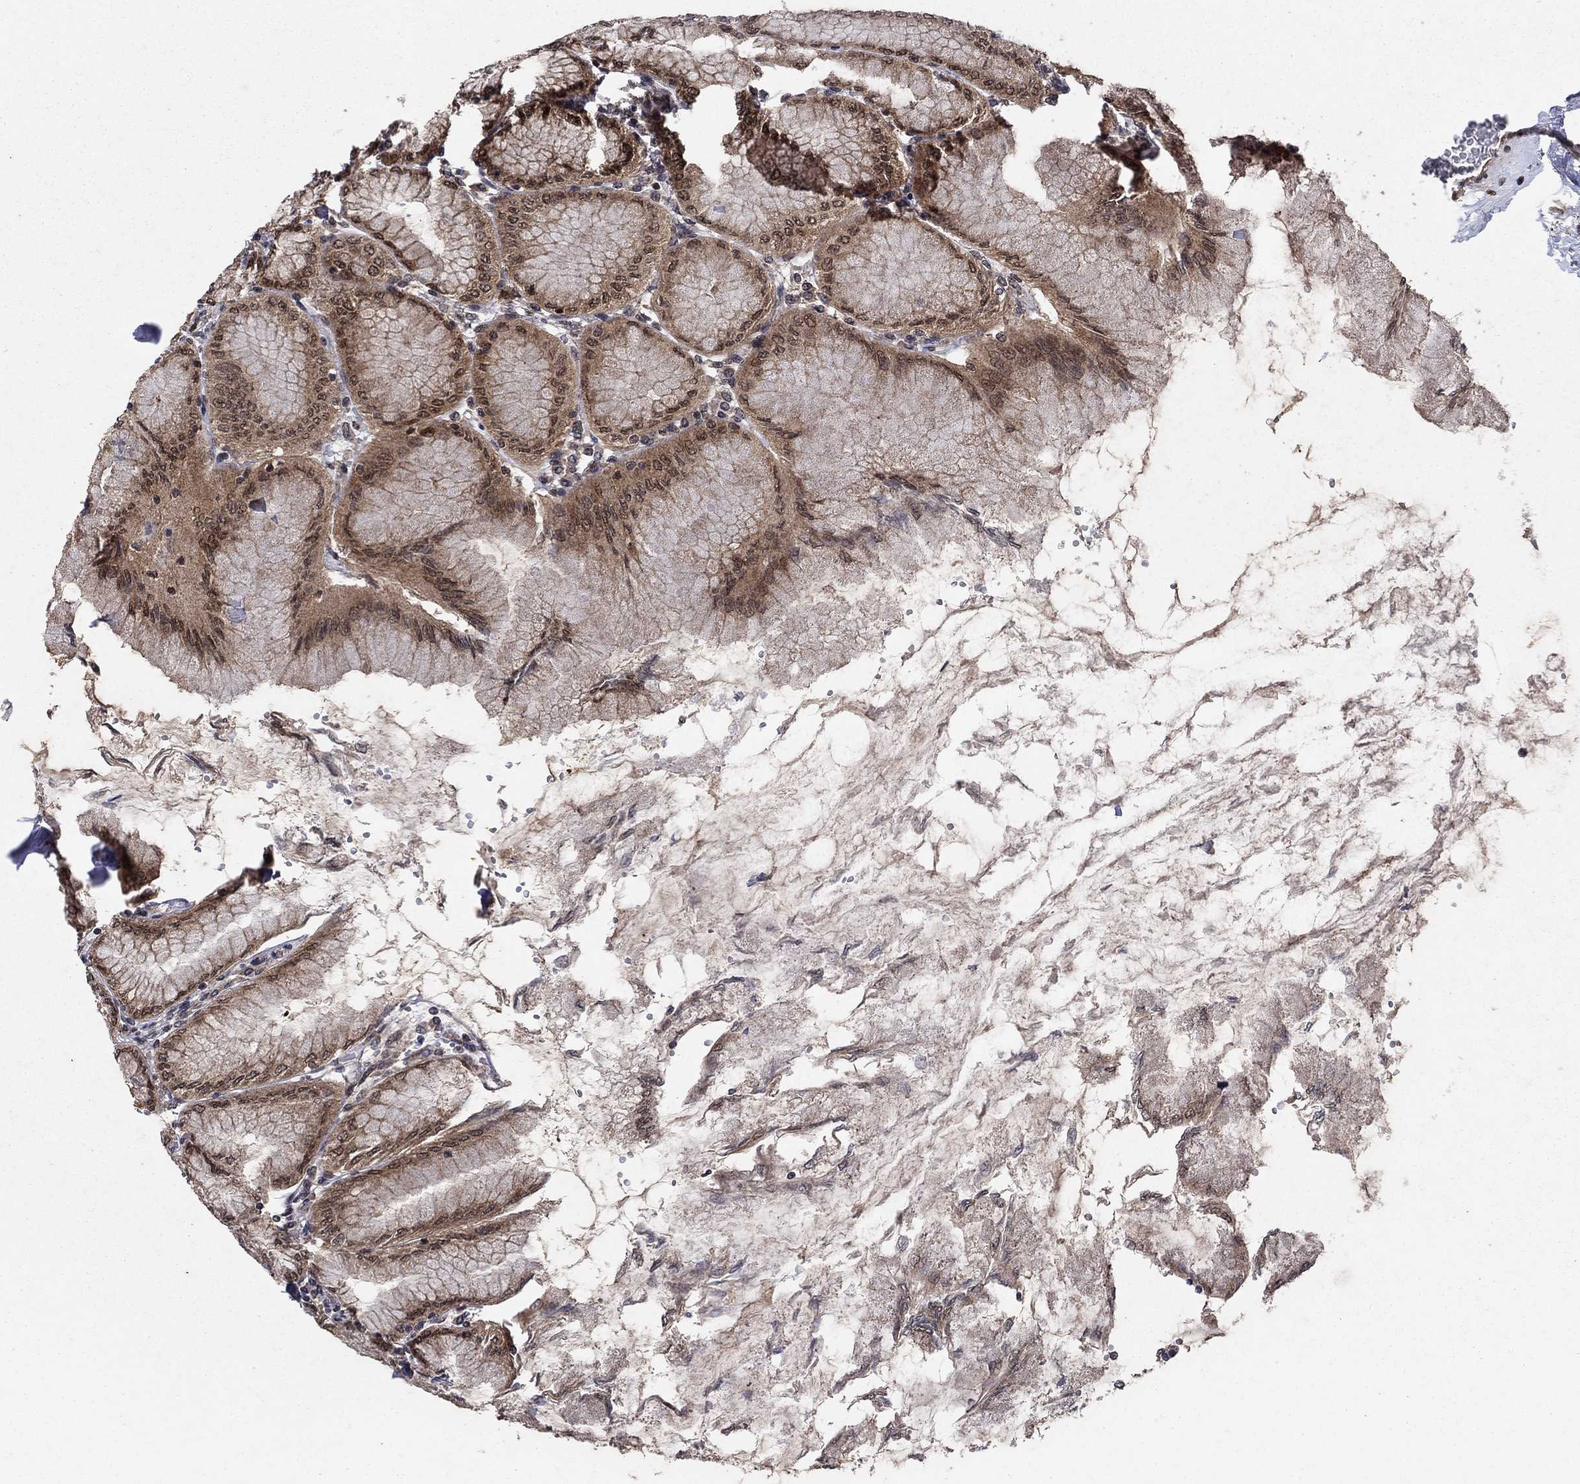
{"staining": {"intensity": "moderate", "quantity": ">75%", "location": "cytoplasmic/membranous,nuclear"}, "tissue": "stomach", "cell_type": "Glandular cells", "image_type": "normal", "snomed": [{"axis": "morphology", "description": "Normal tissue, NOS"}, {"axis": "topography", "description": "Skeletal muscle"}, {"axis": "topography", "description": "Stomach"}], "caption": "Protein staining reveals moderate cytoplasmic/membranous,nuclear expression in about >75% of glandular cells in normal stomach.", "gene": "DNAJA1", "patient": {"sex": "female", "age": 57}}